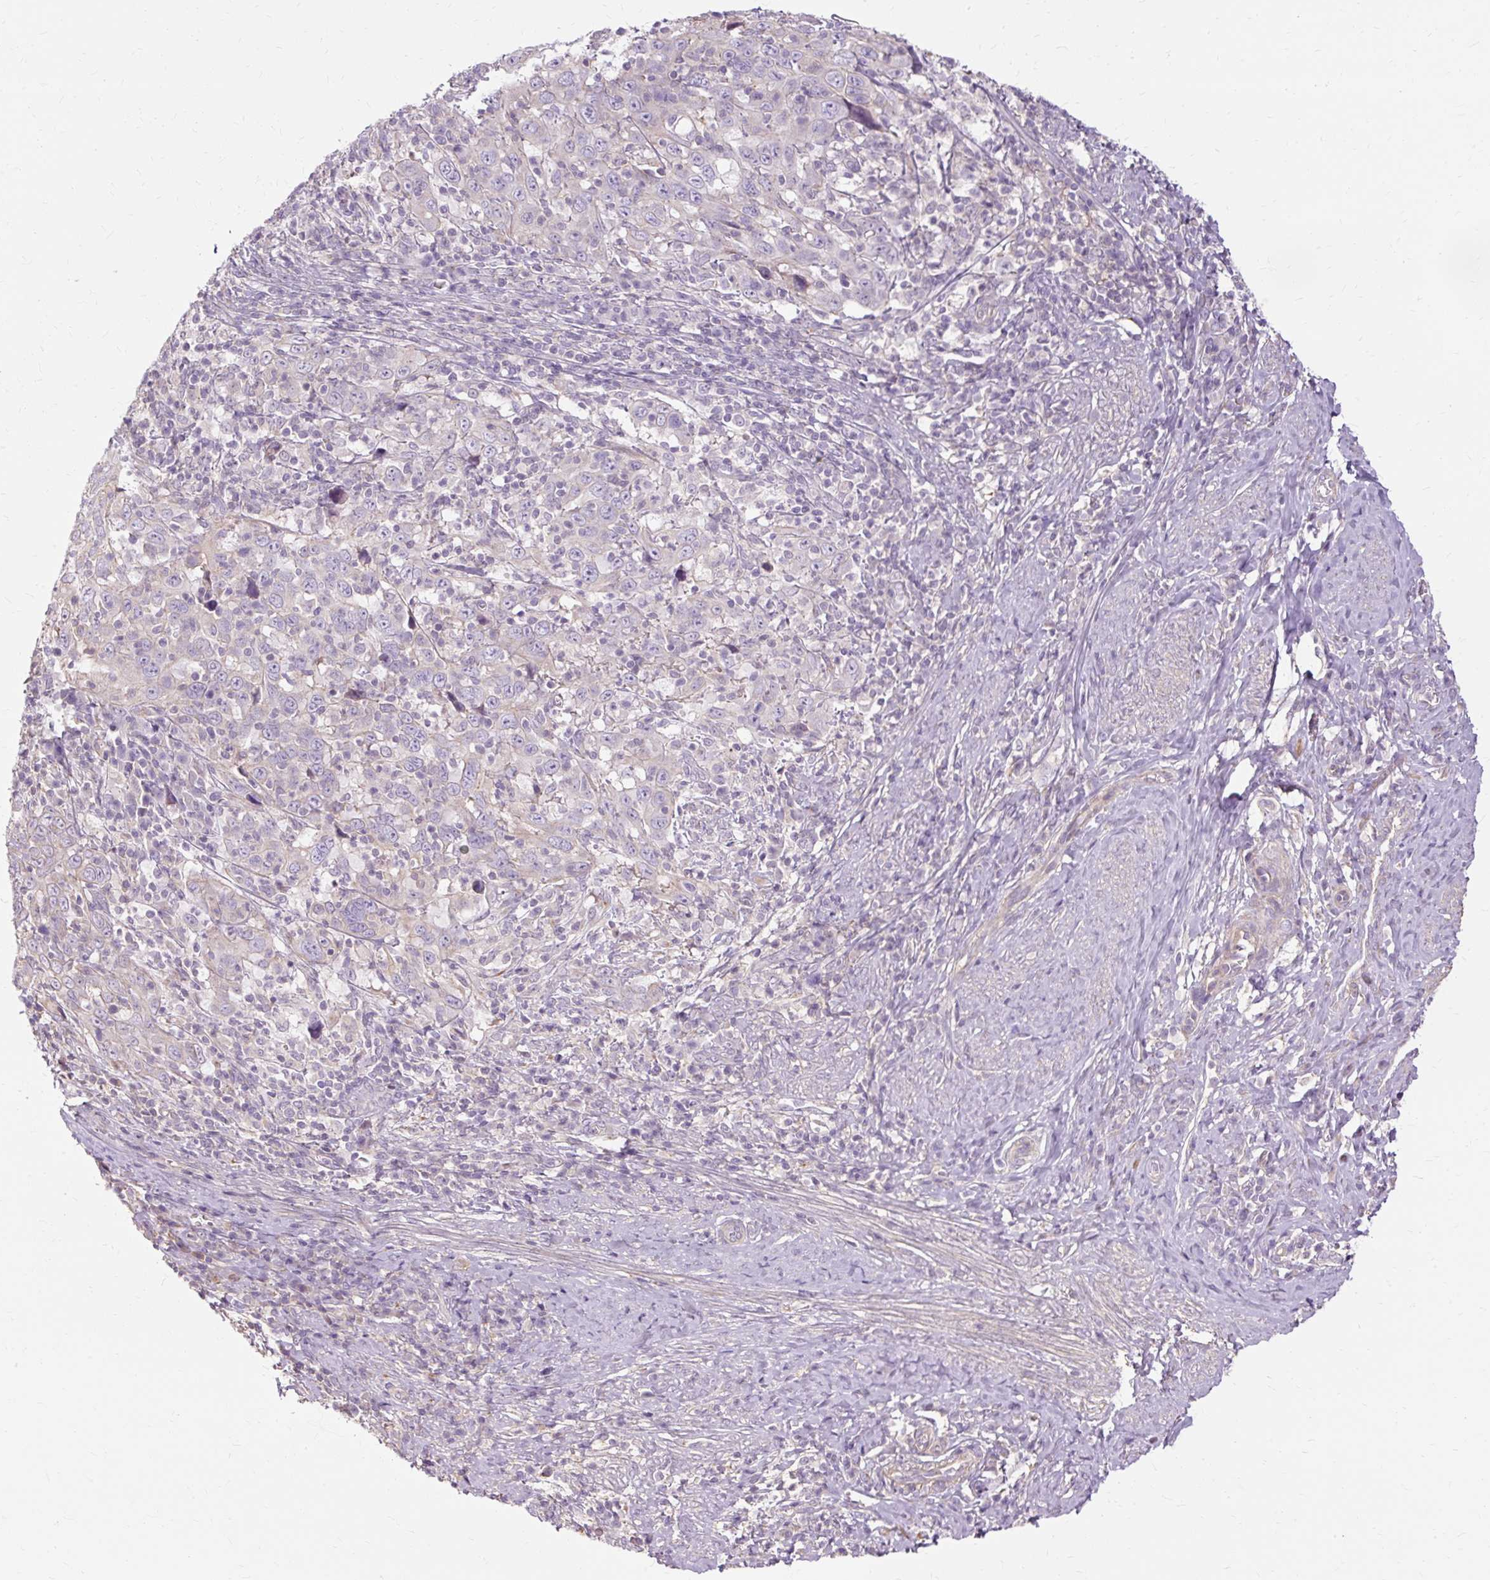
{"staining": {"intensity": "negative", "quantity": "none", "location": "none"}, "tissue": "cervical cancer", "cell_type": "Tumor cells", "image_type": "cancer", "snomed": [{"axis": "morphology", "description": "Squamous cell carcinoma, NOS"}, {"axis": "topography", "description": "Cervix"}], "caption": "Tumor cells are negative for brown protein staining in cervical squamous cell carcinoma.", "gene": "TSPAN8", "patient": {"sex": "female", "age": 46}}